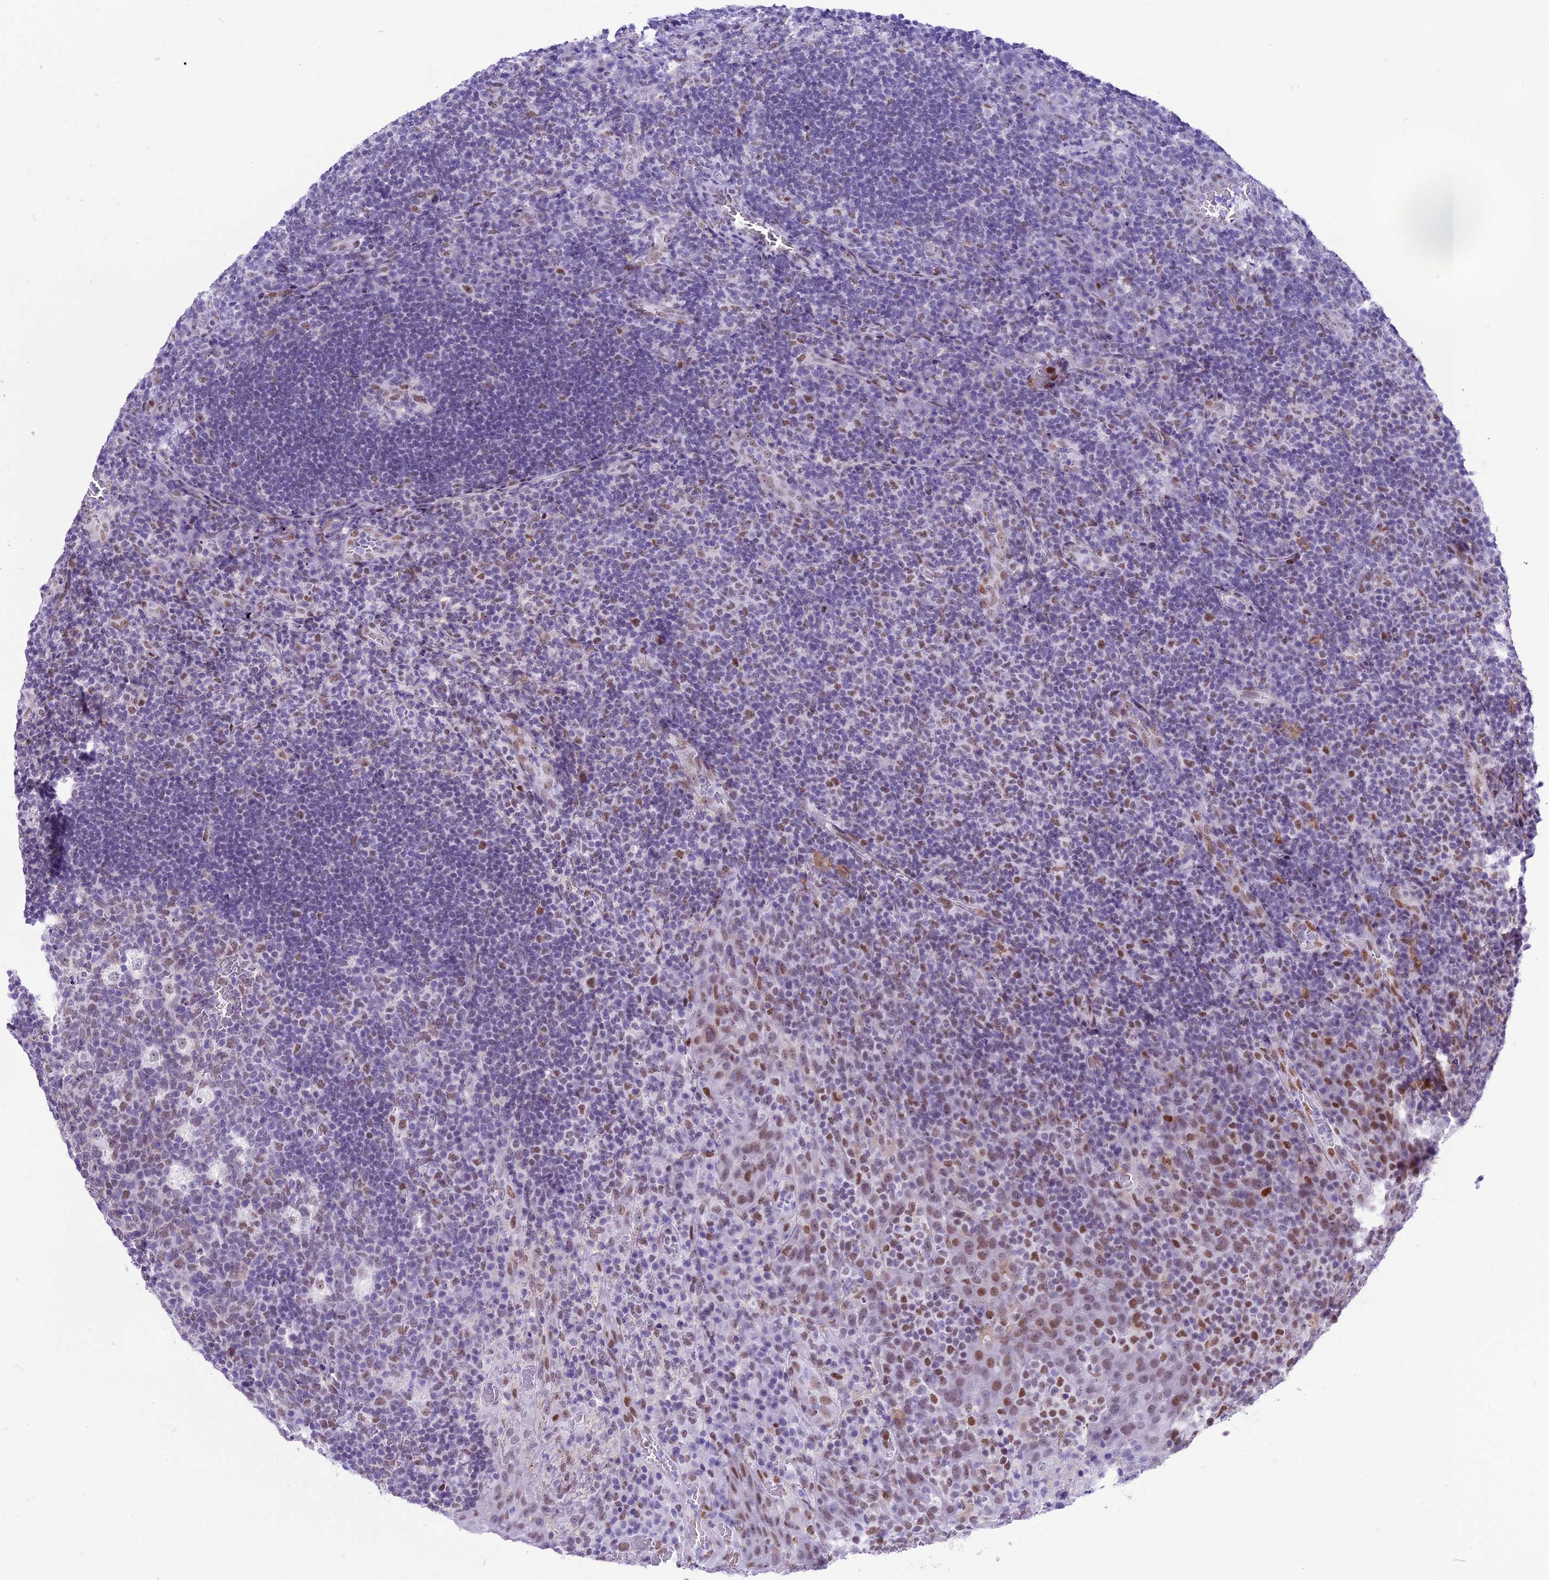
{"staining": {"intensity": "weak", "quantity": "25%-75%", "location": "nuclear"}, "tissue": "tonsil", "cell_type": "Germinal center cells", "image_type": "normal", "snomed": [{"axis": "morphology", "description": "Normal tissue, NOS"}, {"axis": "topography", "description": "Tonsil"}], "caption": "The photomicrograph exhibits staining of unremarkable tonsil, revealing weak nuclear protein expression (brown color) within germinal center cells.", "gene": "RPS6KB1", "patient": {"sex": "male", "age": 17}}